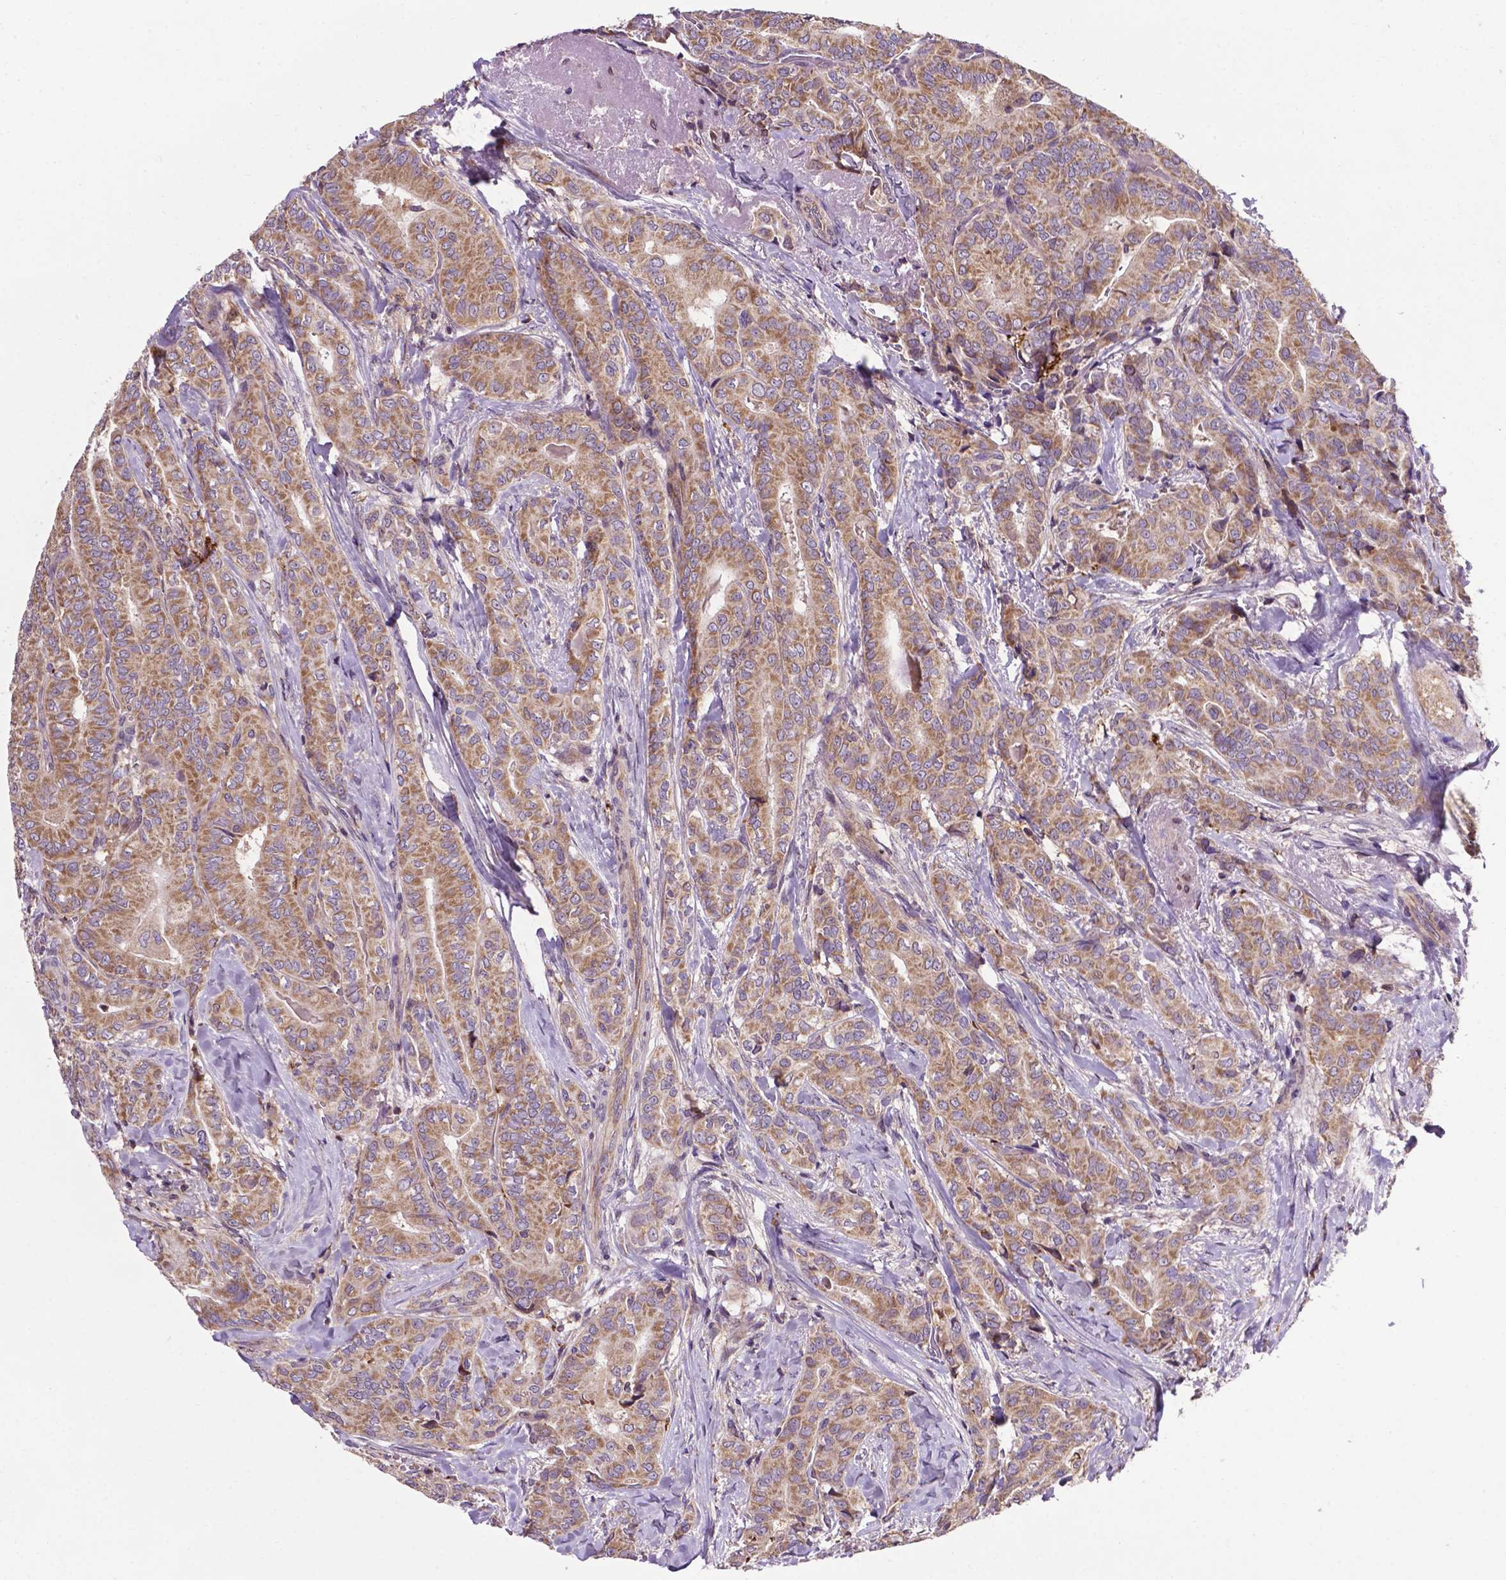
{"staining": {"intensity": "moderate", "quantity": ">75%", "location": "cytoplasmic/membranous"}, "tissue": "thyroid cancer", "cell_type": "Tumor cells", "image_type": "cancer", "snomed": [{"axis": "morphology", "description": "Papillary adenocarcinoma, NOS"}, {"axis": "topography", "description": "Thyroid gland"}], "caption": "The image shows immunohistochemical staining of papillary adenocarcinoma (thyroid). There is moderate cytoplasmic/membranous expression is seen in approximately >75% of tumor cells.", "gene": "SPNS2", "patient": {"sex": "male", "age": 61}}